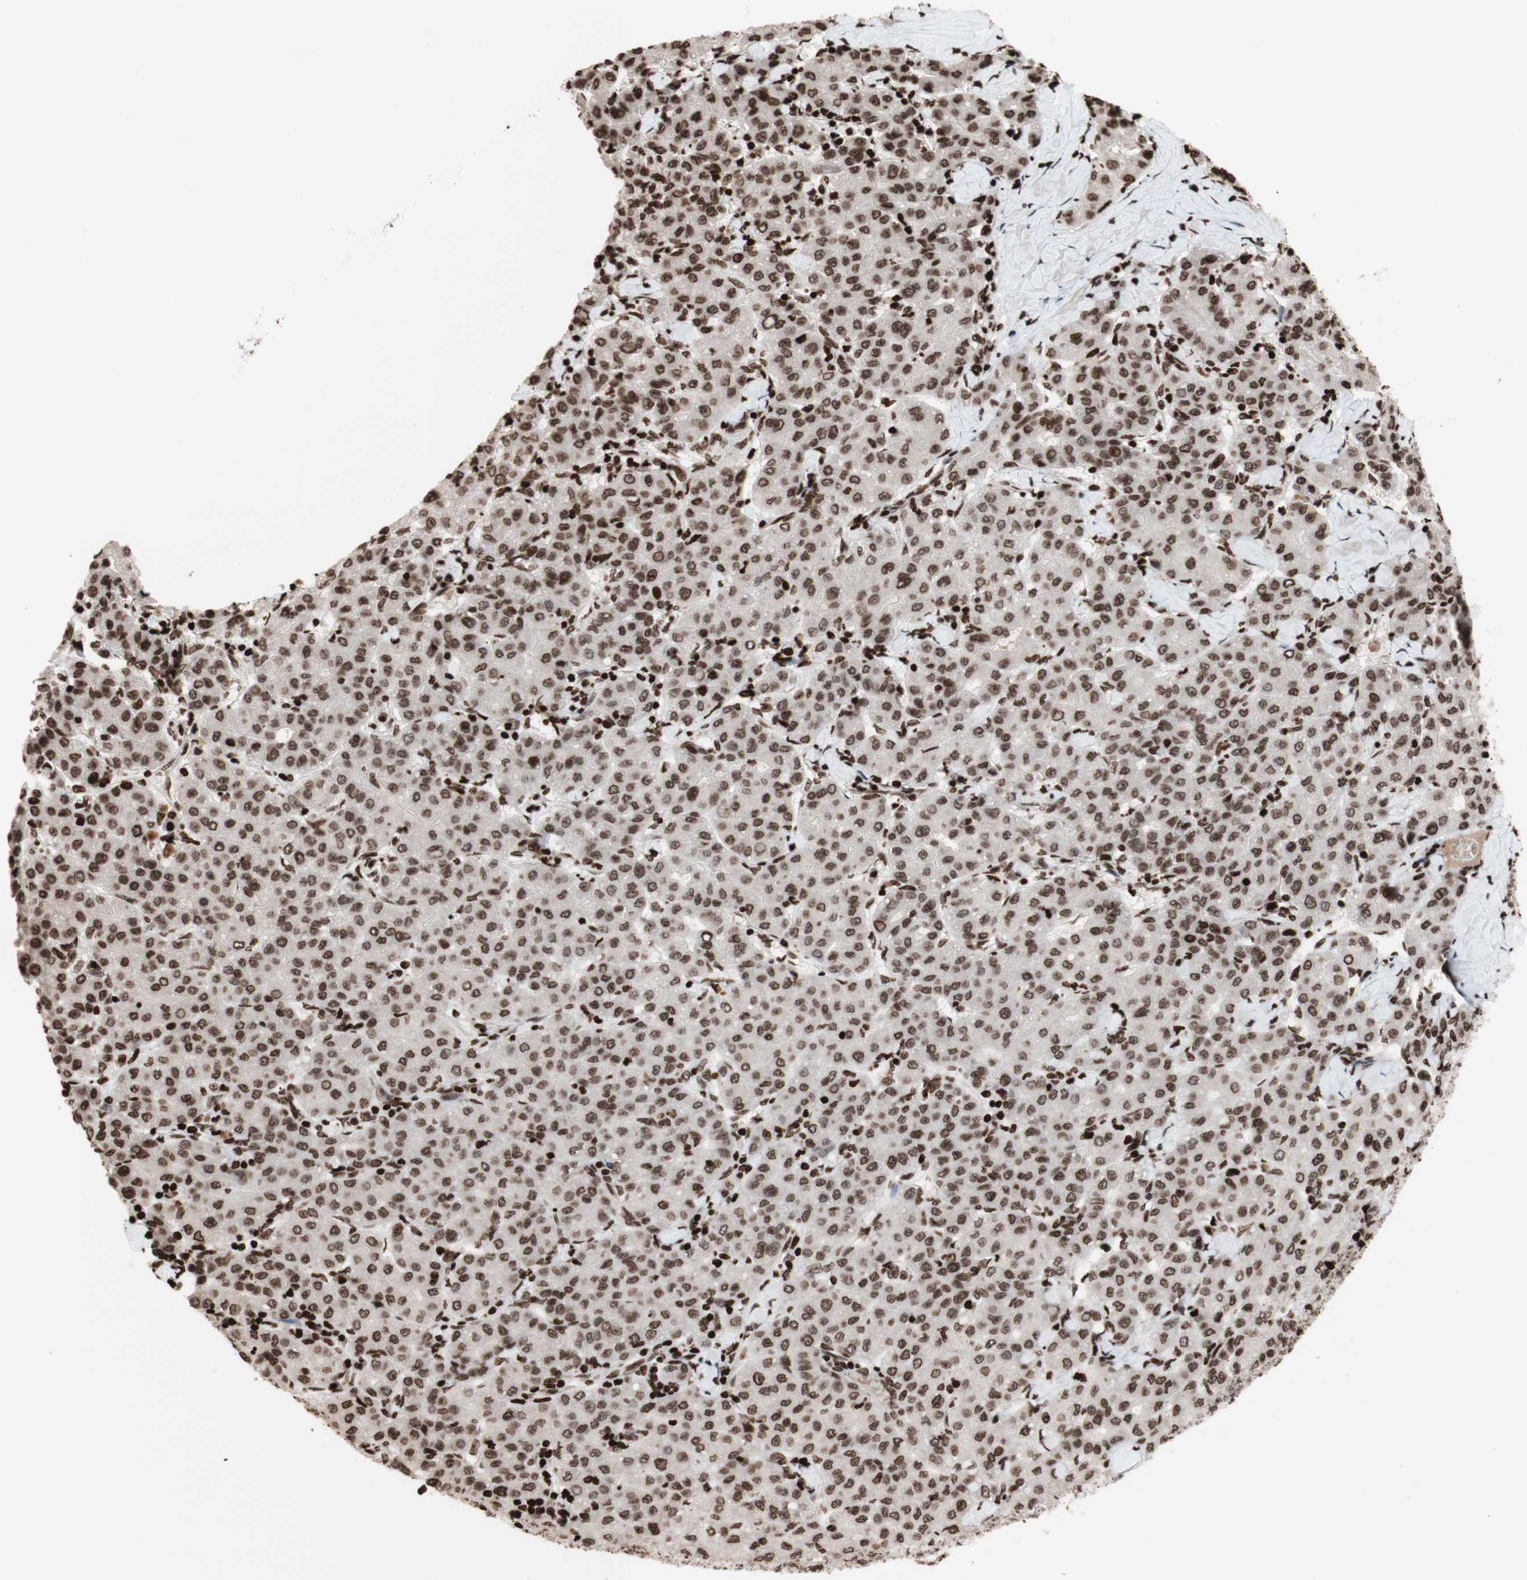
{"staining": {"intensity": "moderate", "quantity": ">75%", "location": "nuclear"}, "tissue": "liver cancer", "cell_type": "Tumor cells", "image_type": "cancer", "snomed": [{"axis": "morphology", "description": "Carcinoma, Hepatocellular, NOS"}, {"axis": "topography", "description": "Liver"}], "caption": "The image demonstrates staining of liver cancer, revealing moderate nuclear protein positivity (brown color) within tumor cells.", "gene": "NCAPD2", "patient": {"sex": "male", "age": 65}}